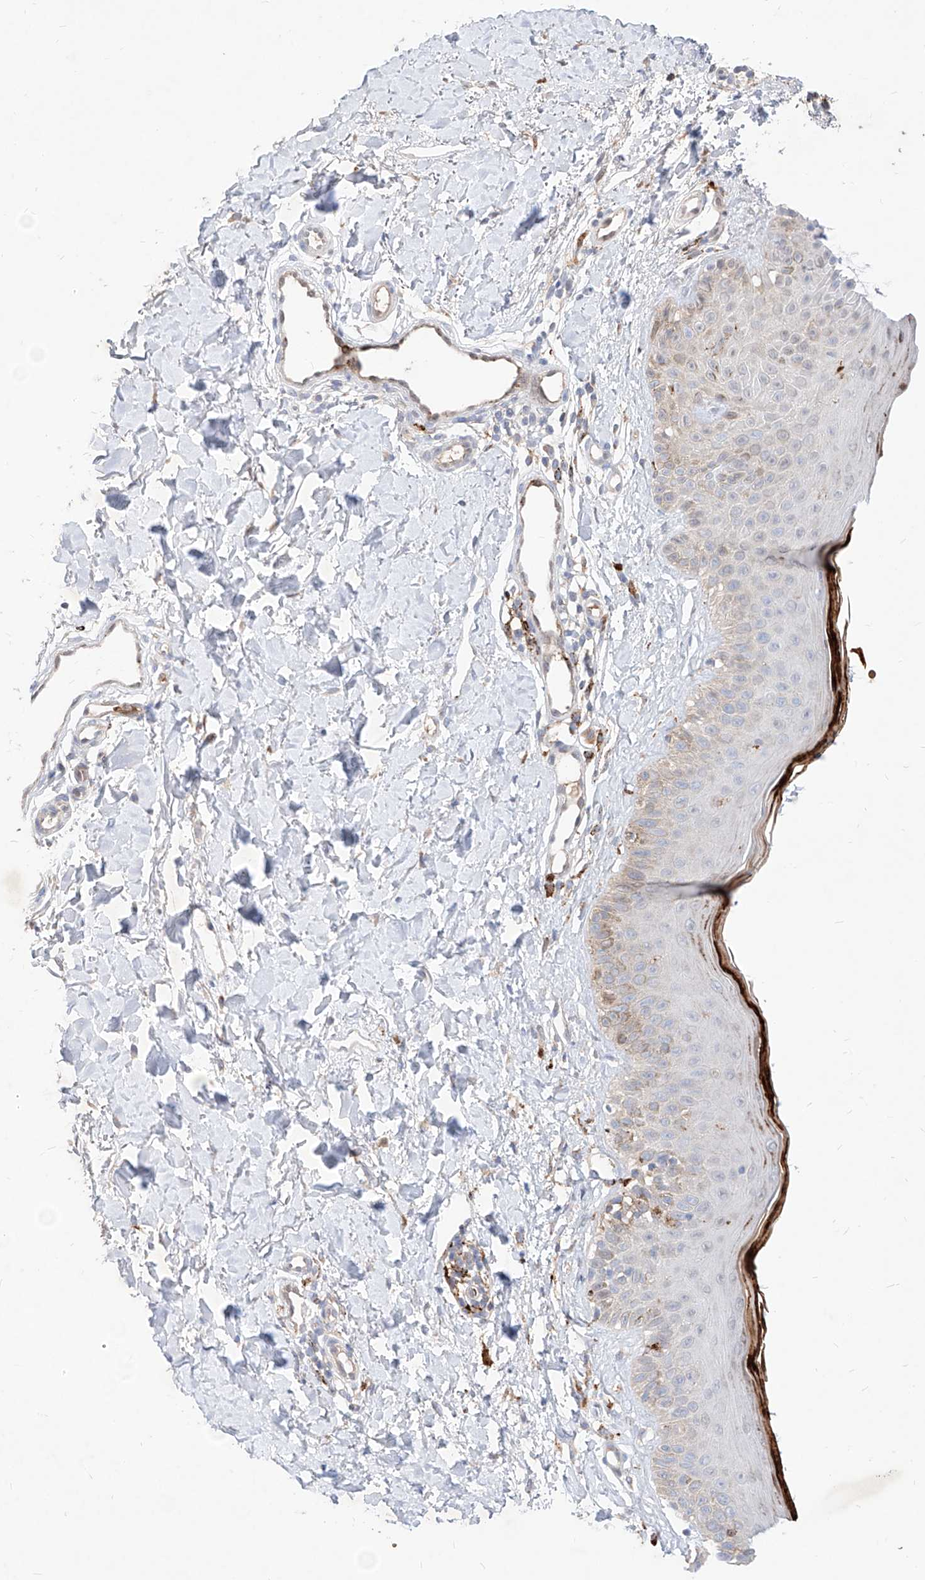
{"staining": {"intensity": "moderate", "quantity": ">75%", "location": "cytoplasmic/membranous"}, "tissue": "skin", "cell_type": "Fibroblasts", "image_type": "normal", "snomed": [{"axis": "morphology", "description": "Normal tissue, NOS"}, {"axis": "topography", "description": "Skin"}], "caption": "Skin stained for a protein shows moderate cytoplasmic/membranous positivity in fibroblasts. Nuclei are stained in blue.", "gene": "TSNAX", "patient": {"sex": "male", "age": 52}}